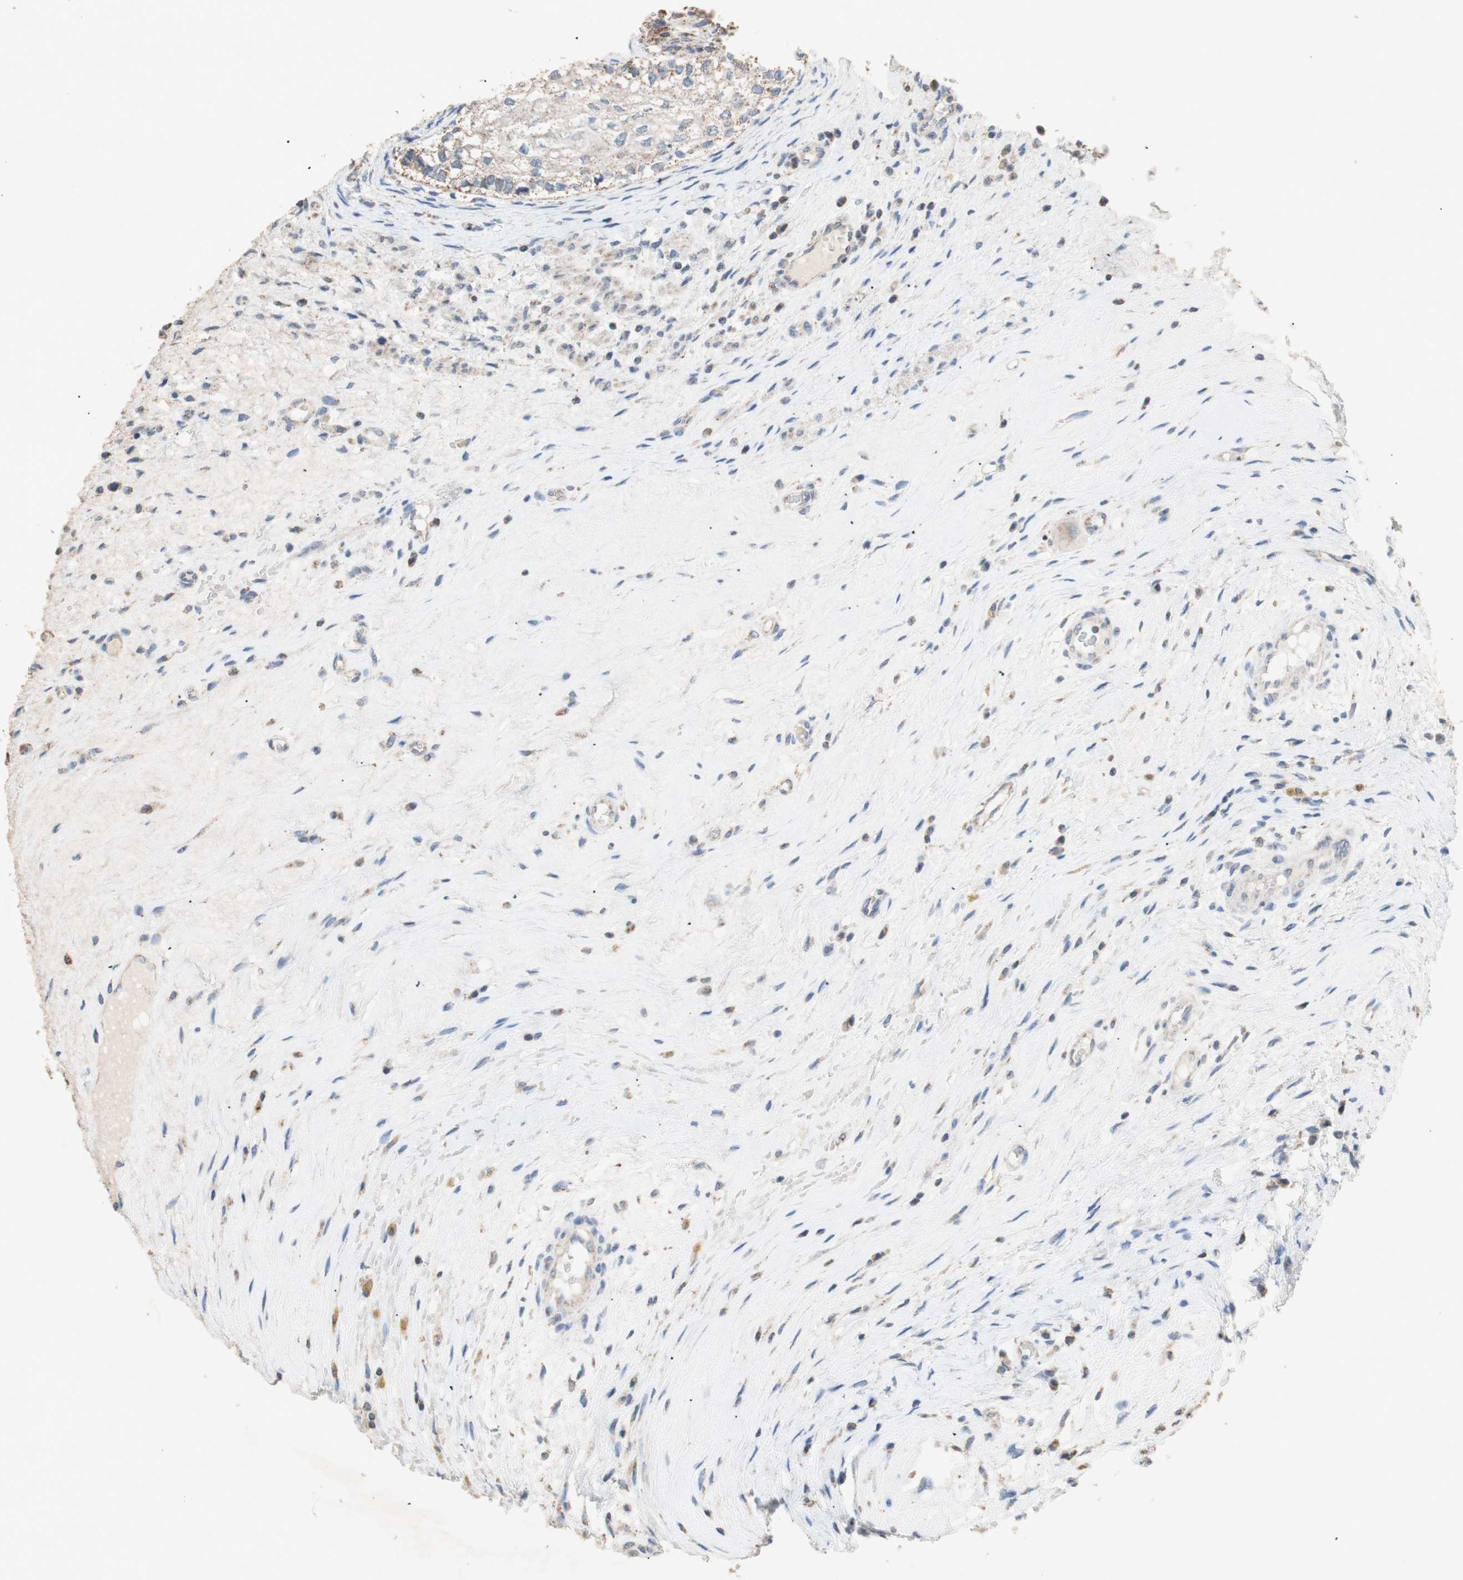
{"staining": {"intensity": "moderate", "quantity": "<25%", "location": "cytoplasmic/membranous"}, "tissue": "testis cancer", "cell_type": "Tumor cells", "image_type": "cancer", "snomed": [{"axis": "morphology", "description": "Carcinoma, Embryonal, NOS"}, {"axis": "topography", "description": "Testis"}], "caption": "The immunohistochemical stain labels moderate cytoplasmic/membranous expression in tumor cells of testis embryonal carcinoma tissue. The staining was performed using DAB to visualize the protein expression in brown, while the nuclei were stained in blue with hematoxylin (Magnification: 20x).", "gene": "PTGIS", "patient": {"sex": "male", "age": 26}}